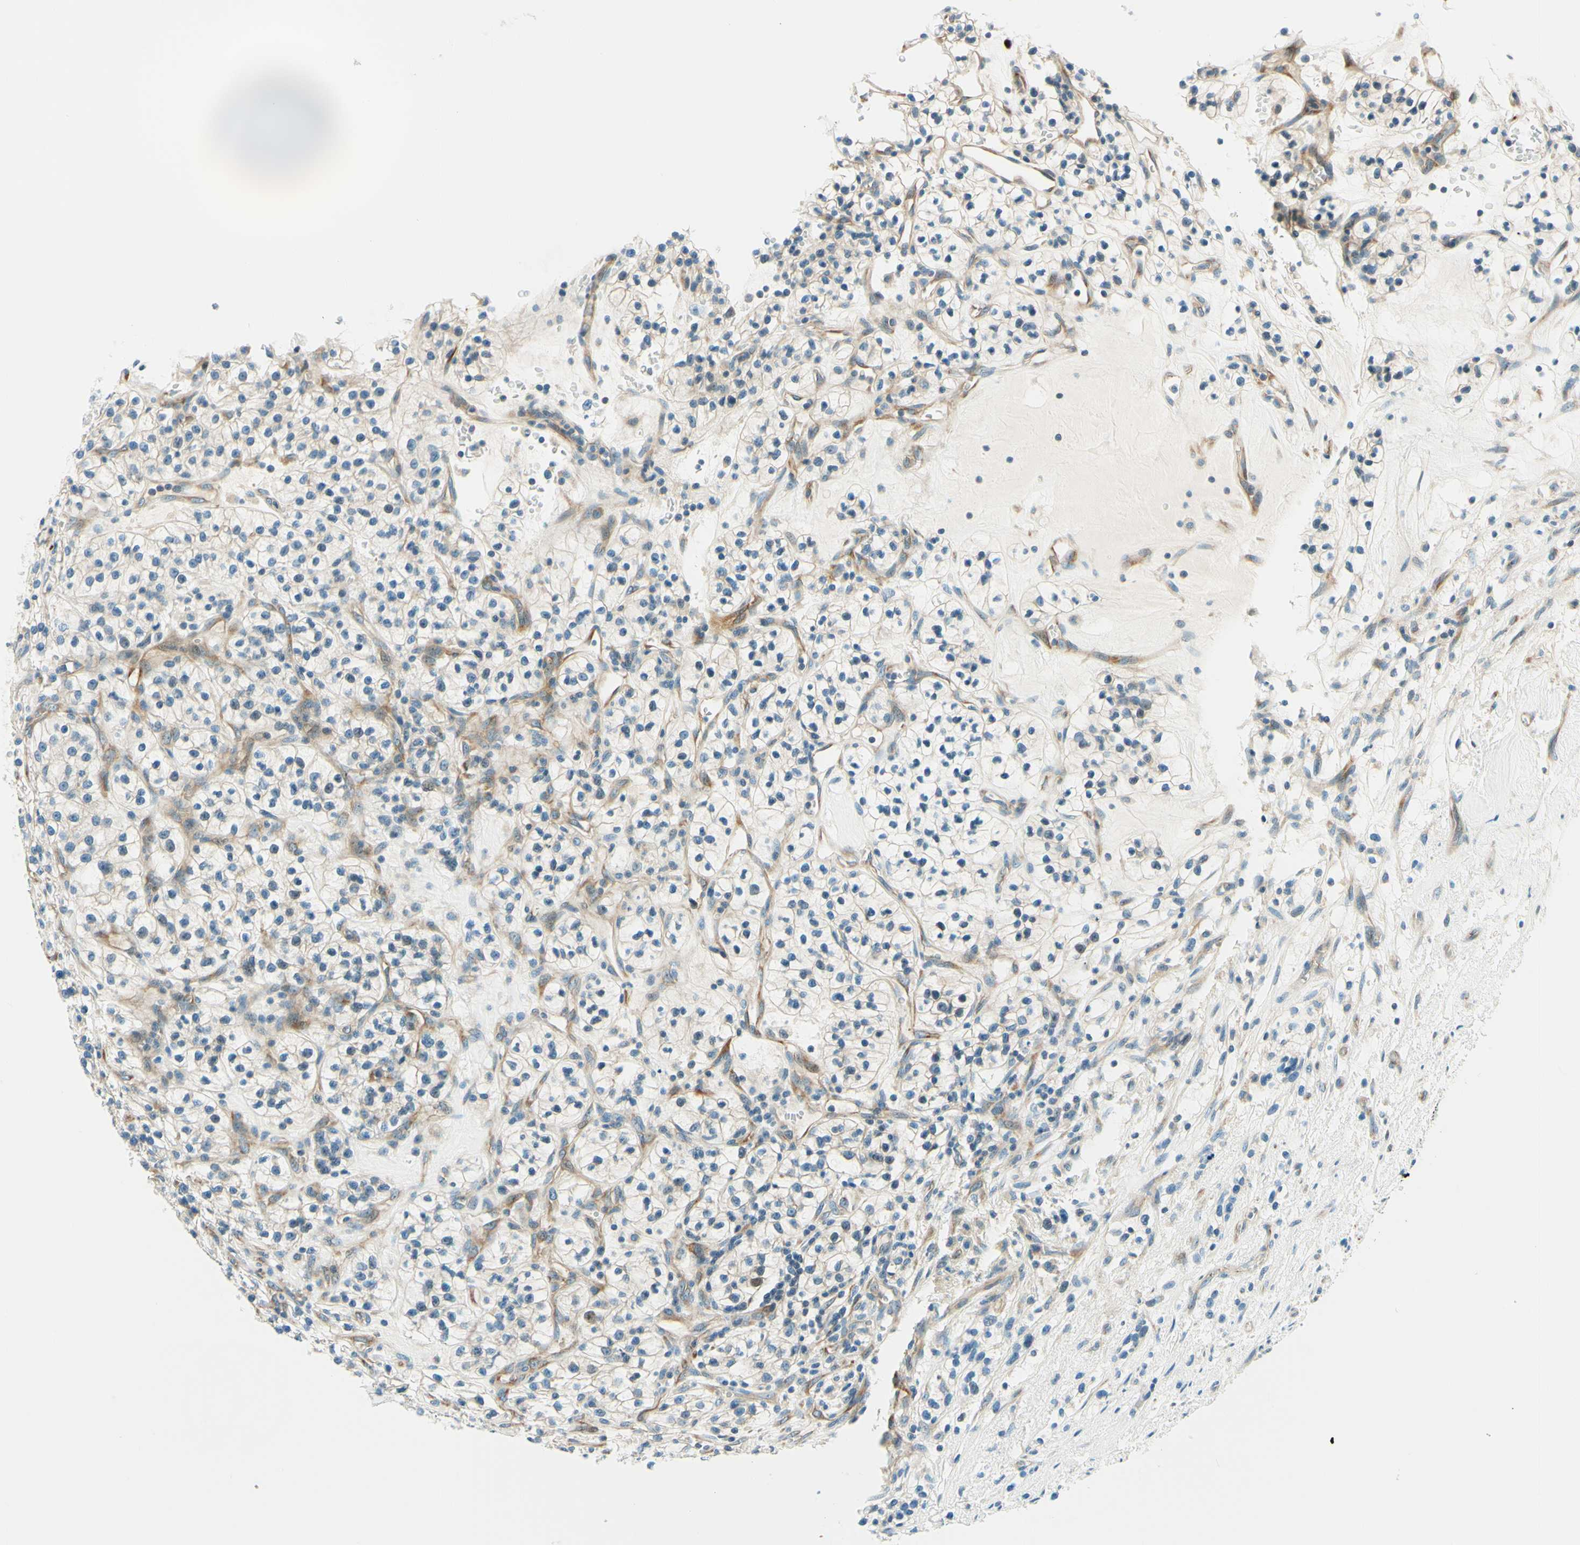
{"staining": {"intensity": "negative", "quantity": "none", "location": "none"}, "tissue": "renal cancer", "cell_type": "Tumor cells", "image_type": "cancer", "snomed": [{"axis": "morphology", "description": "Adenocarcinoma, NOS"}, {"axis": "topography", "description": "Kidney"}], "caption": "Adenocarcinoma (renal) stained for a protein using immunohistochemistry (IHC) exhibits no staining tumor cells.", "gene": "TAOK2", "patient": {"sex": "female", "age": 57}}